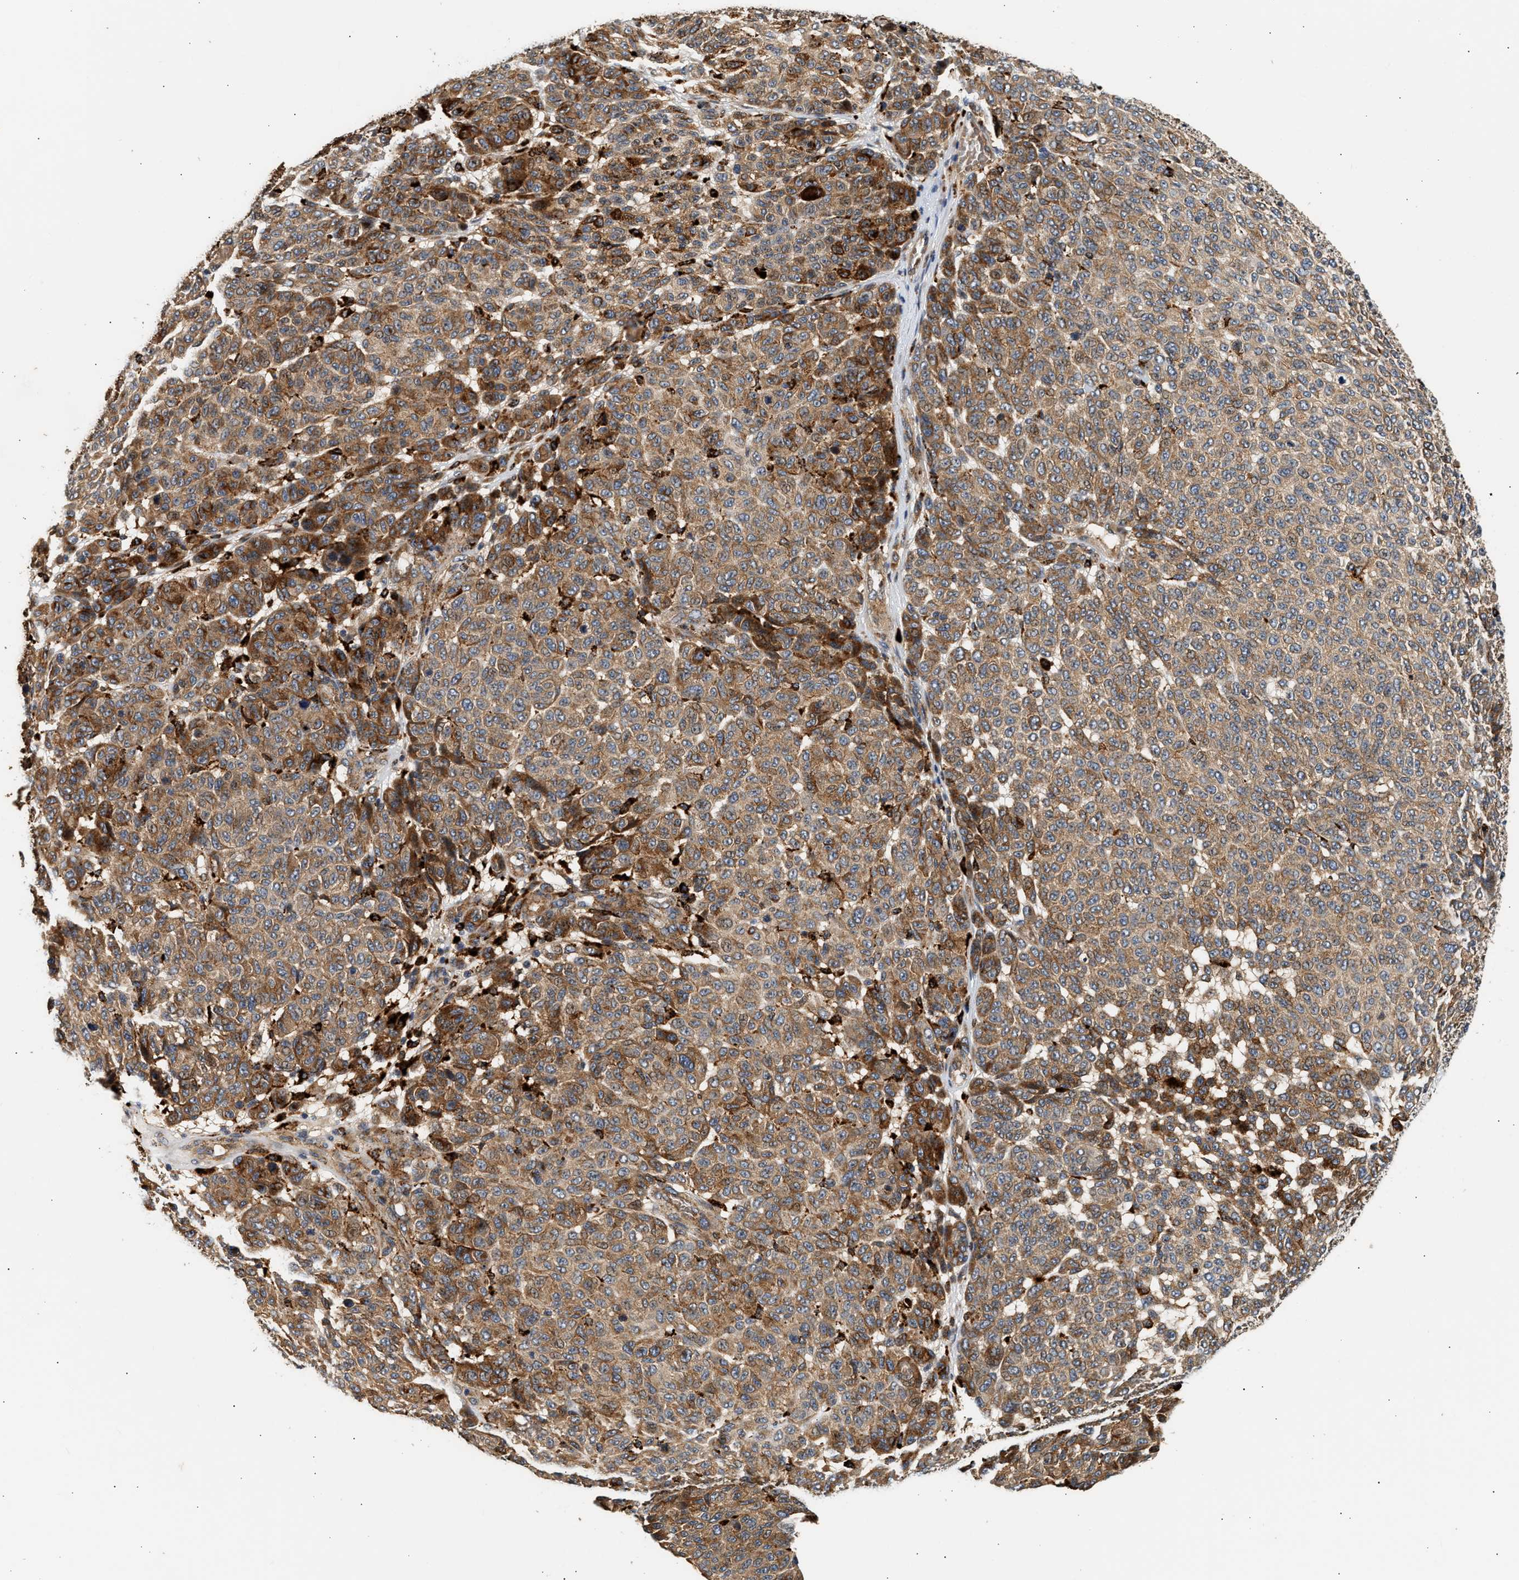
{"staining": {"intensity": "moderate", "quantity": ">75%", "location": "cytoplasmic/membranous"}, "tissue": "melanoma", "cell_type": "Tumor cells", "image_type": "cancer", "snomed": [{"axis": "morphology", "description": "Malignant melanoma, NOS"}, {"axis": "topography", "description": "Skin"}], "caption": "Tumor cells display moderate cytoplasmic/membranous positivity in about >75% of cells in melanoma.", "gene": "PLD3", "patient": {"sex": "male", "age": 59}}